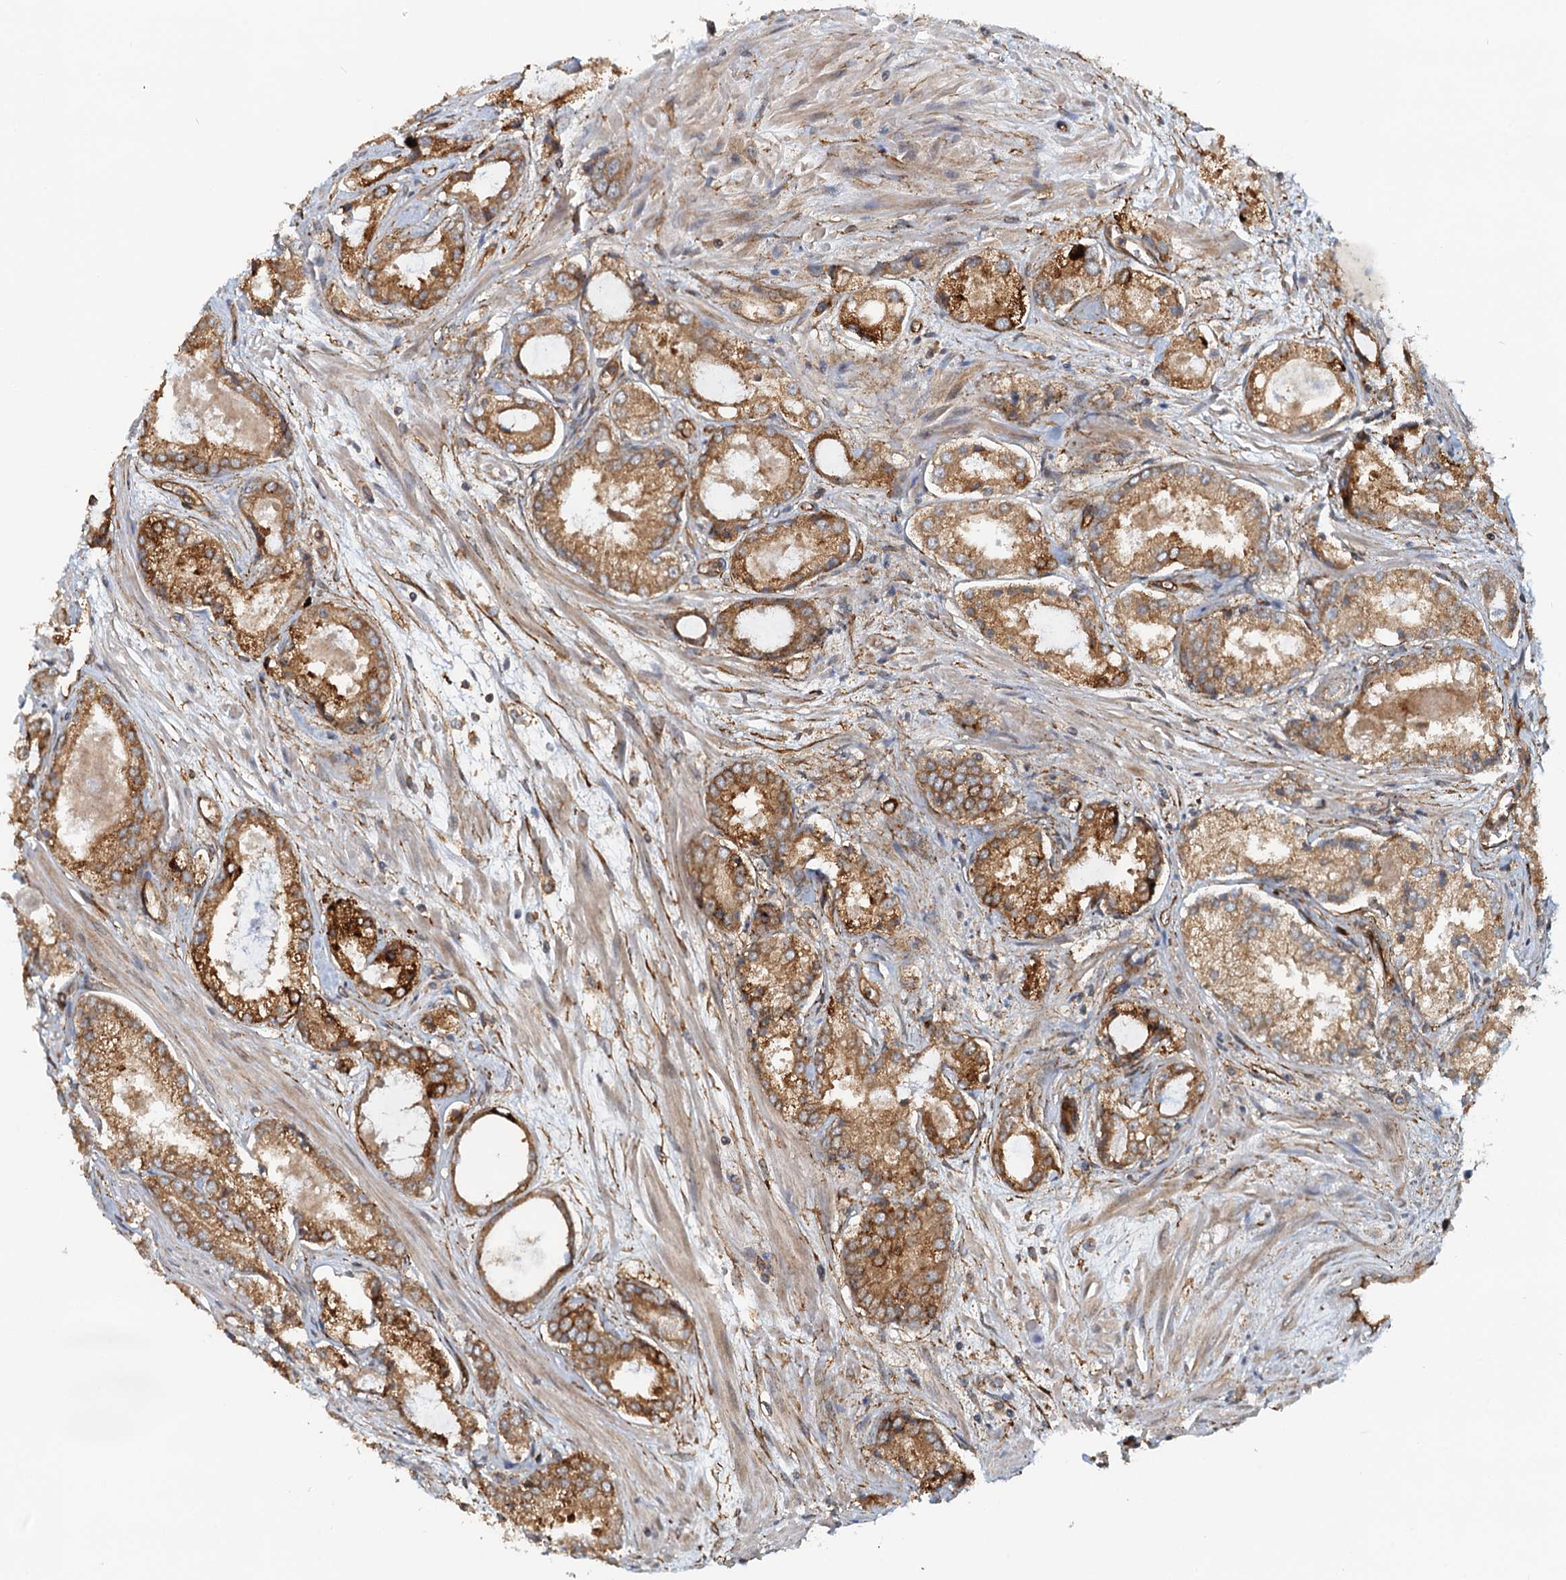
{"staining": {"intensity": "moderate", "quantity": ">75%", "location": "cytoplasmic/membranous"}, "tissue": "prostate cancer", "cell_type": "Tumor cells", "image_type": "cancer", "snomed": [{"axis": "morphology", "description": "Adenocarcinoma, Low grade"}, {"axis": "topography", "description": "Prostate"}], "caption": "There is medium levels of moderate cytoplasmic/membranous positivity in tumor cells of prostate low-grade adenocarcinoma, as demonstrated by immunohistochemical staining (brown color).", "gene": "NIPAL3", "patient": {"sex": "male", "age": 68}}